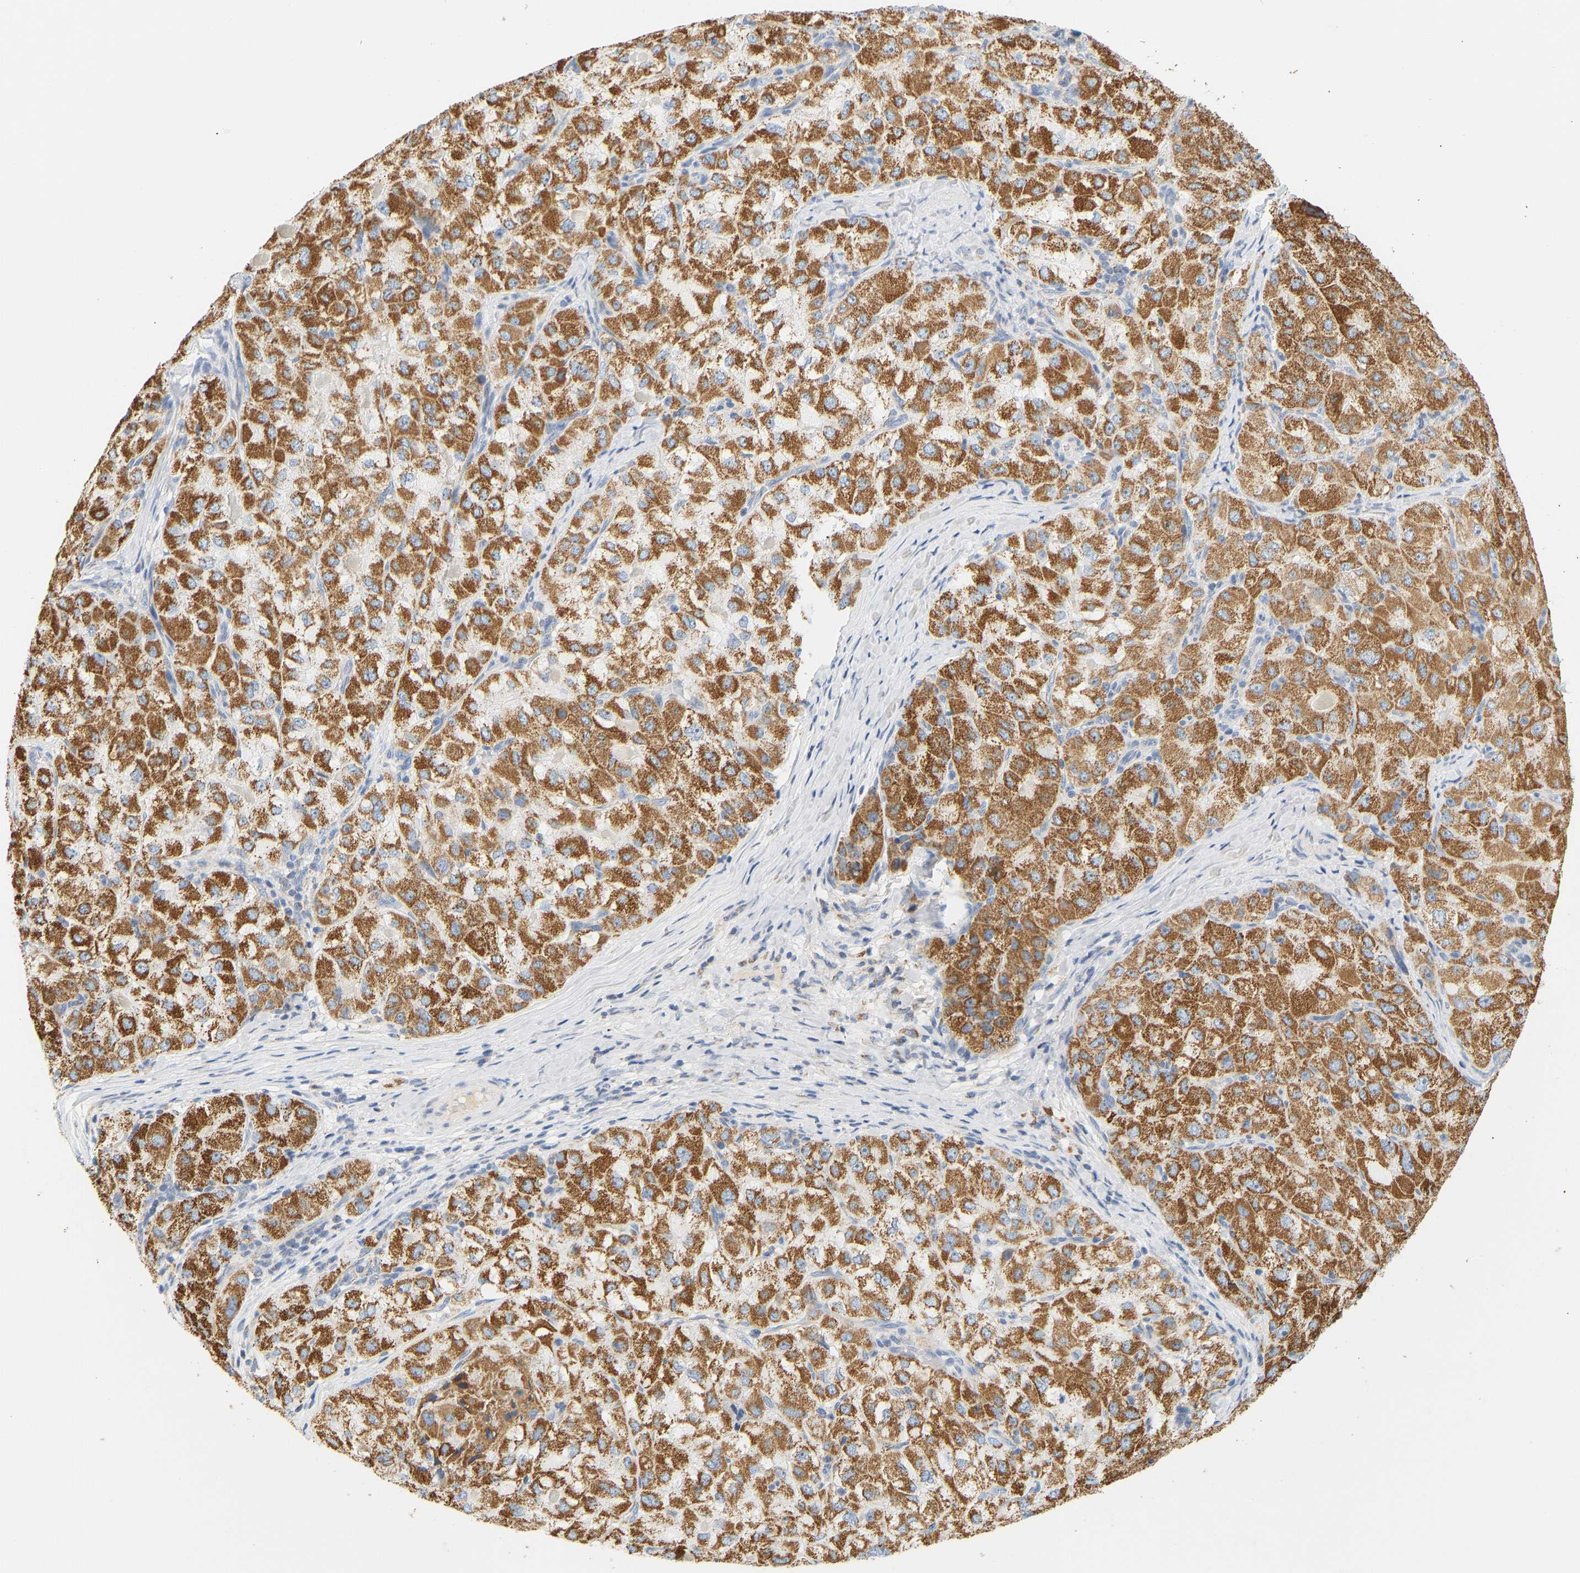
{"staining": {"intensity": "strong", "quantity": ">75%", "location": "cytoplasmic/membranous"}, "tissue": "liver cancer", "cell_type": "Tumor cells", "image_type": "cancer", "snomed": [{"axis": "morphology", "description": "Carcinoma, Hepatocellular, NOS"}, {"axis": "topography", "description": "Liver"}], "caption": "Tumor cells display strong cytoplasmic/membranous expression in approximately >75% of cells in liver cancer (hepatocellular carcinoma). (DAB (3,3'-diaminobenzidine) IHC with brightfield microscopy, high magnification).", "gene": "GRPEL2", "patient": {"sex": "male", "age": 80}}